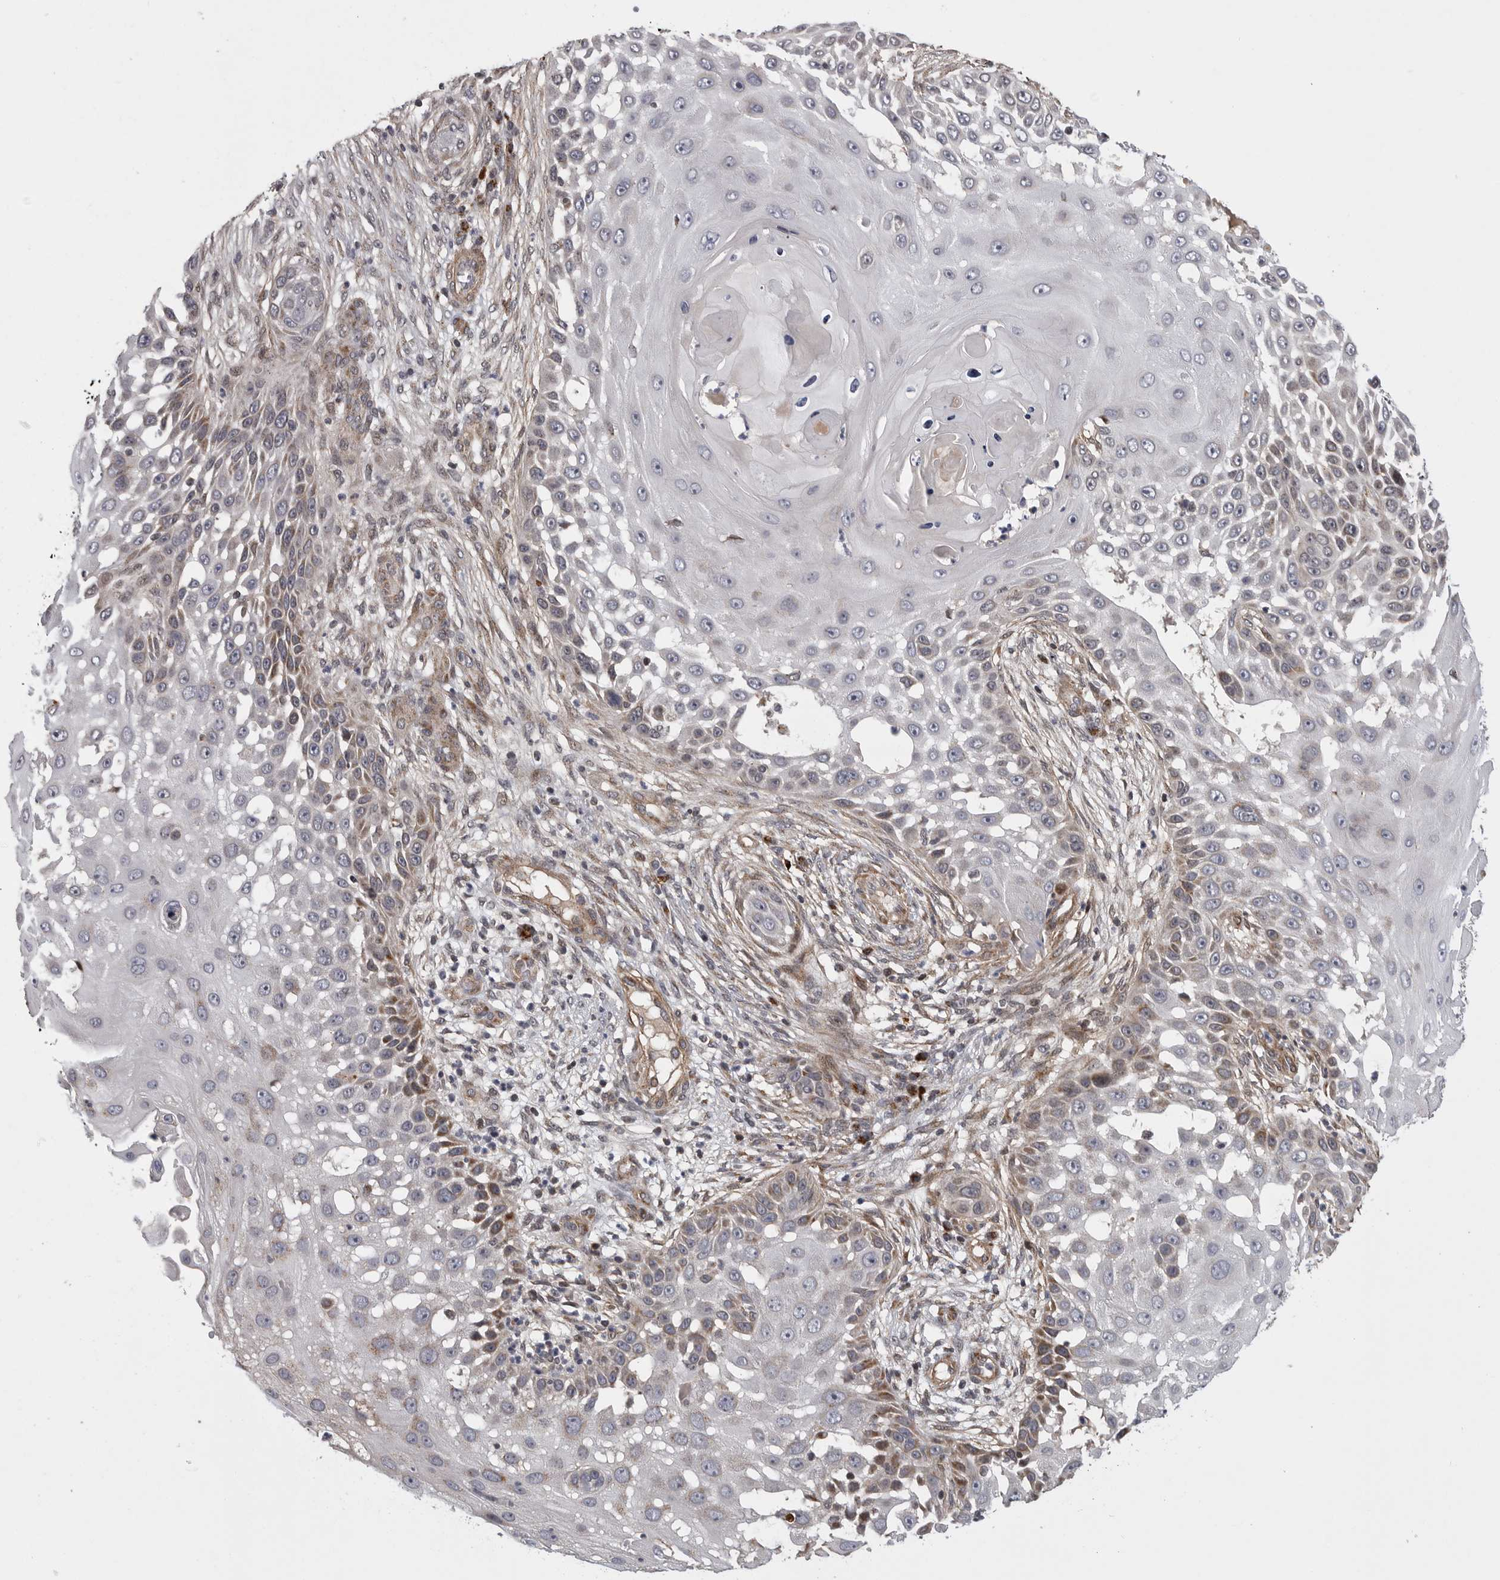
{"staining": {"intensity": "weak", "quantity": "<25%", "location": "cytoplasmic/membranous"}, "tissue": "skin cancer", "cell_type": "Tumor cells", "image_type": "cancer", "snomed": [{"axis": "morphology", "description": "Squamous cell carcinoma, NOS"}, {"axis": "topography", "description": "Skin"}], "caption": "This is a image of immunohistochemistry (IHC) staining of skin squamous cell carcinoma, which shows no positivity in tumor cells.", "gene": "TMPRSS11F", "patient": {"sex": "female", "age": 44}}